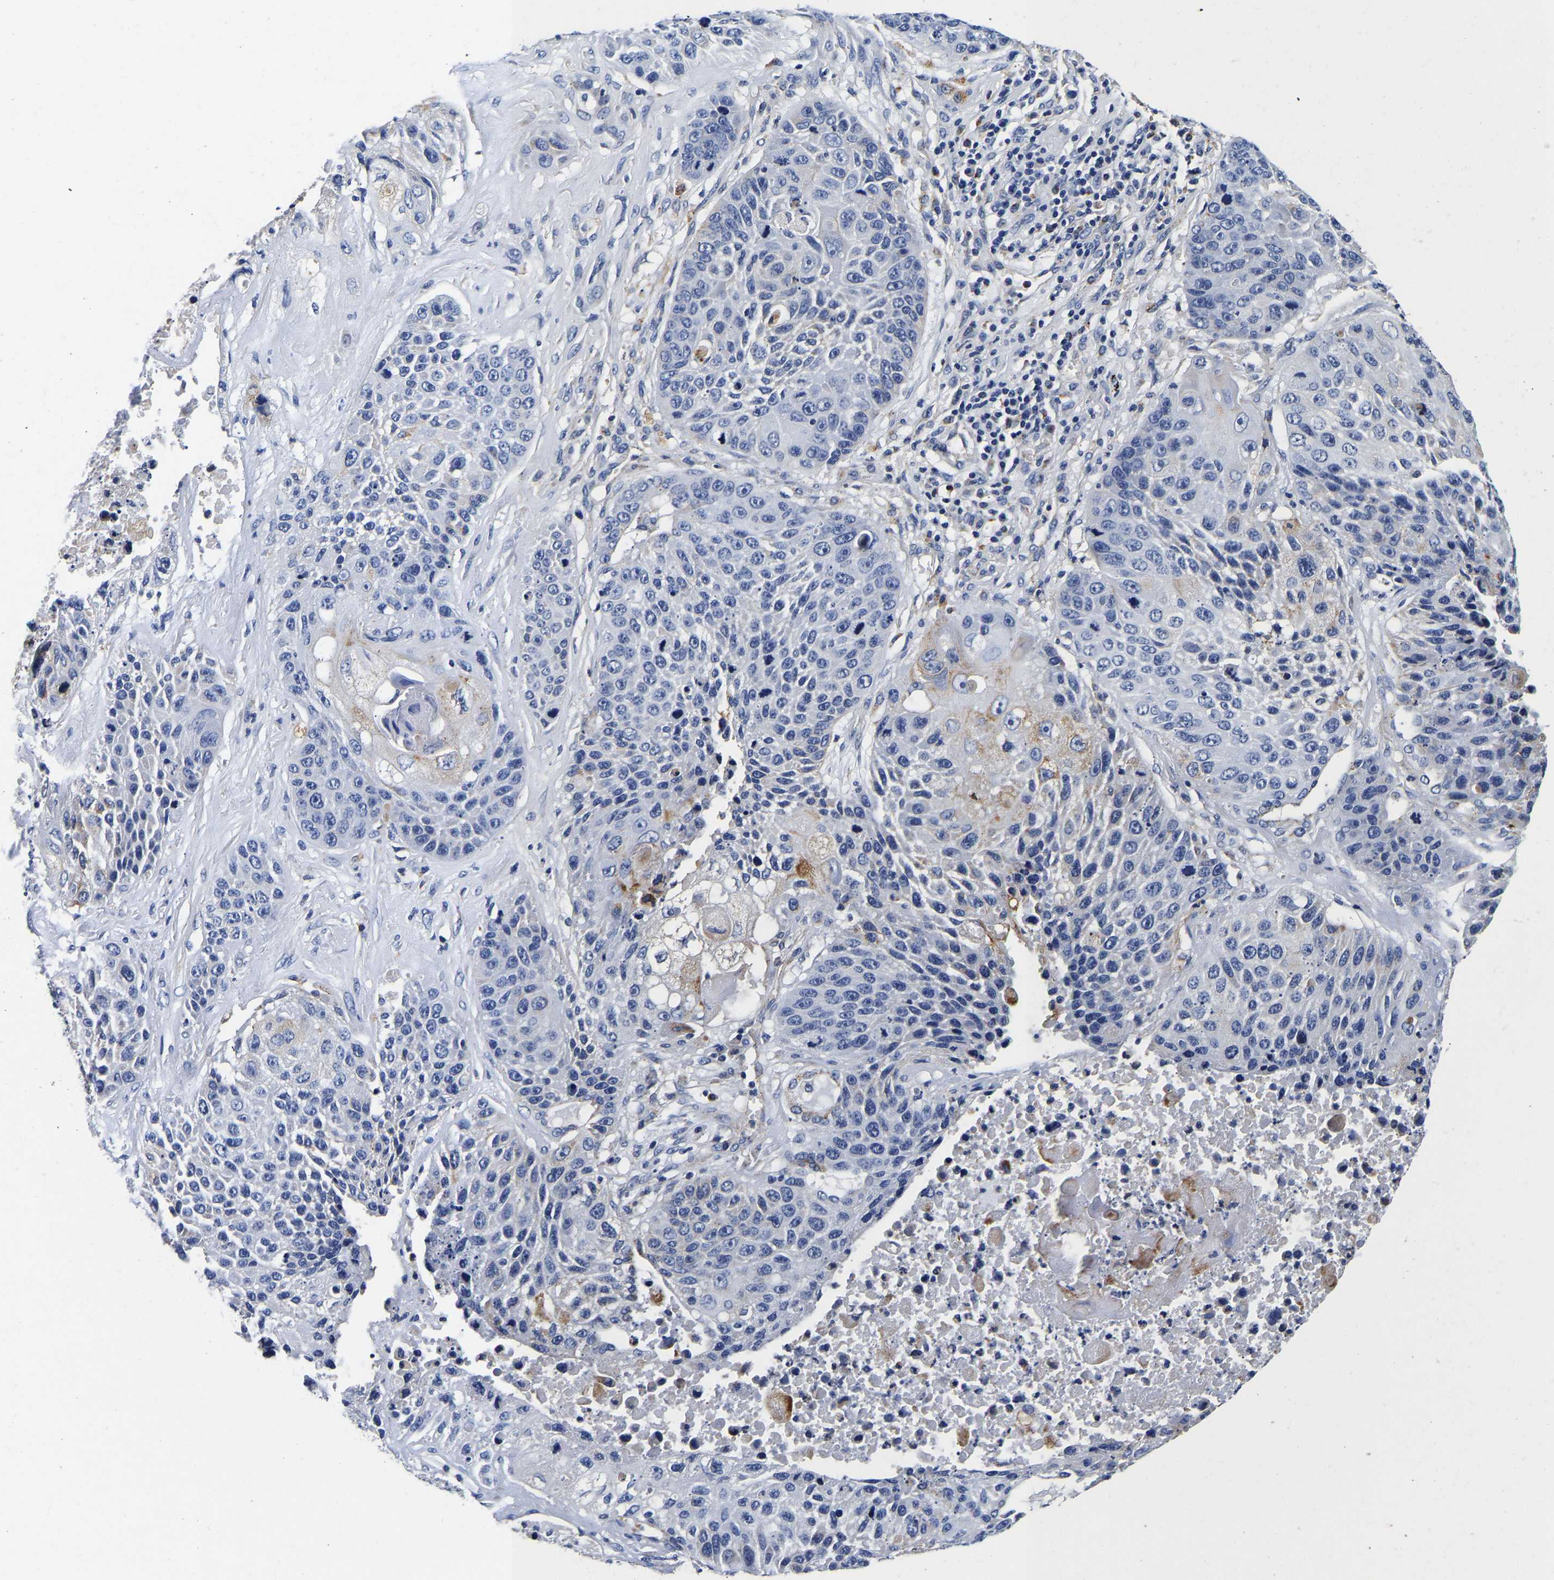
{"staining": {"intensity": "negative", "quantity": "none", "location": "none"}, "tissue": "lung cancer", "cell_type": "Tumor cells", "image_type": "cancer", "snomed": [{"axis": "morphology", "description": "Squamous cell carcinoma, NOS"}, {"axis": "topography", "description": "Lung"}], "caption": "This is an immunohistochemistry image of human squamous cell carcinoma (lung). There is no expression in tumor cells.", "gene": "GRN", "patient": {"sex": "male", "age": 61}}